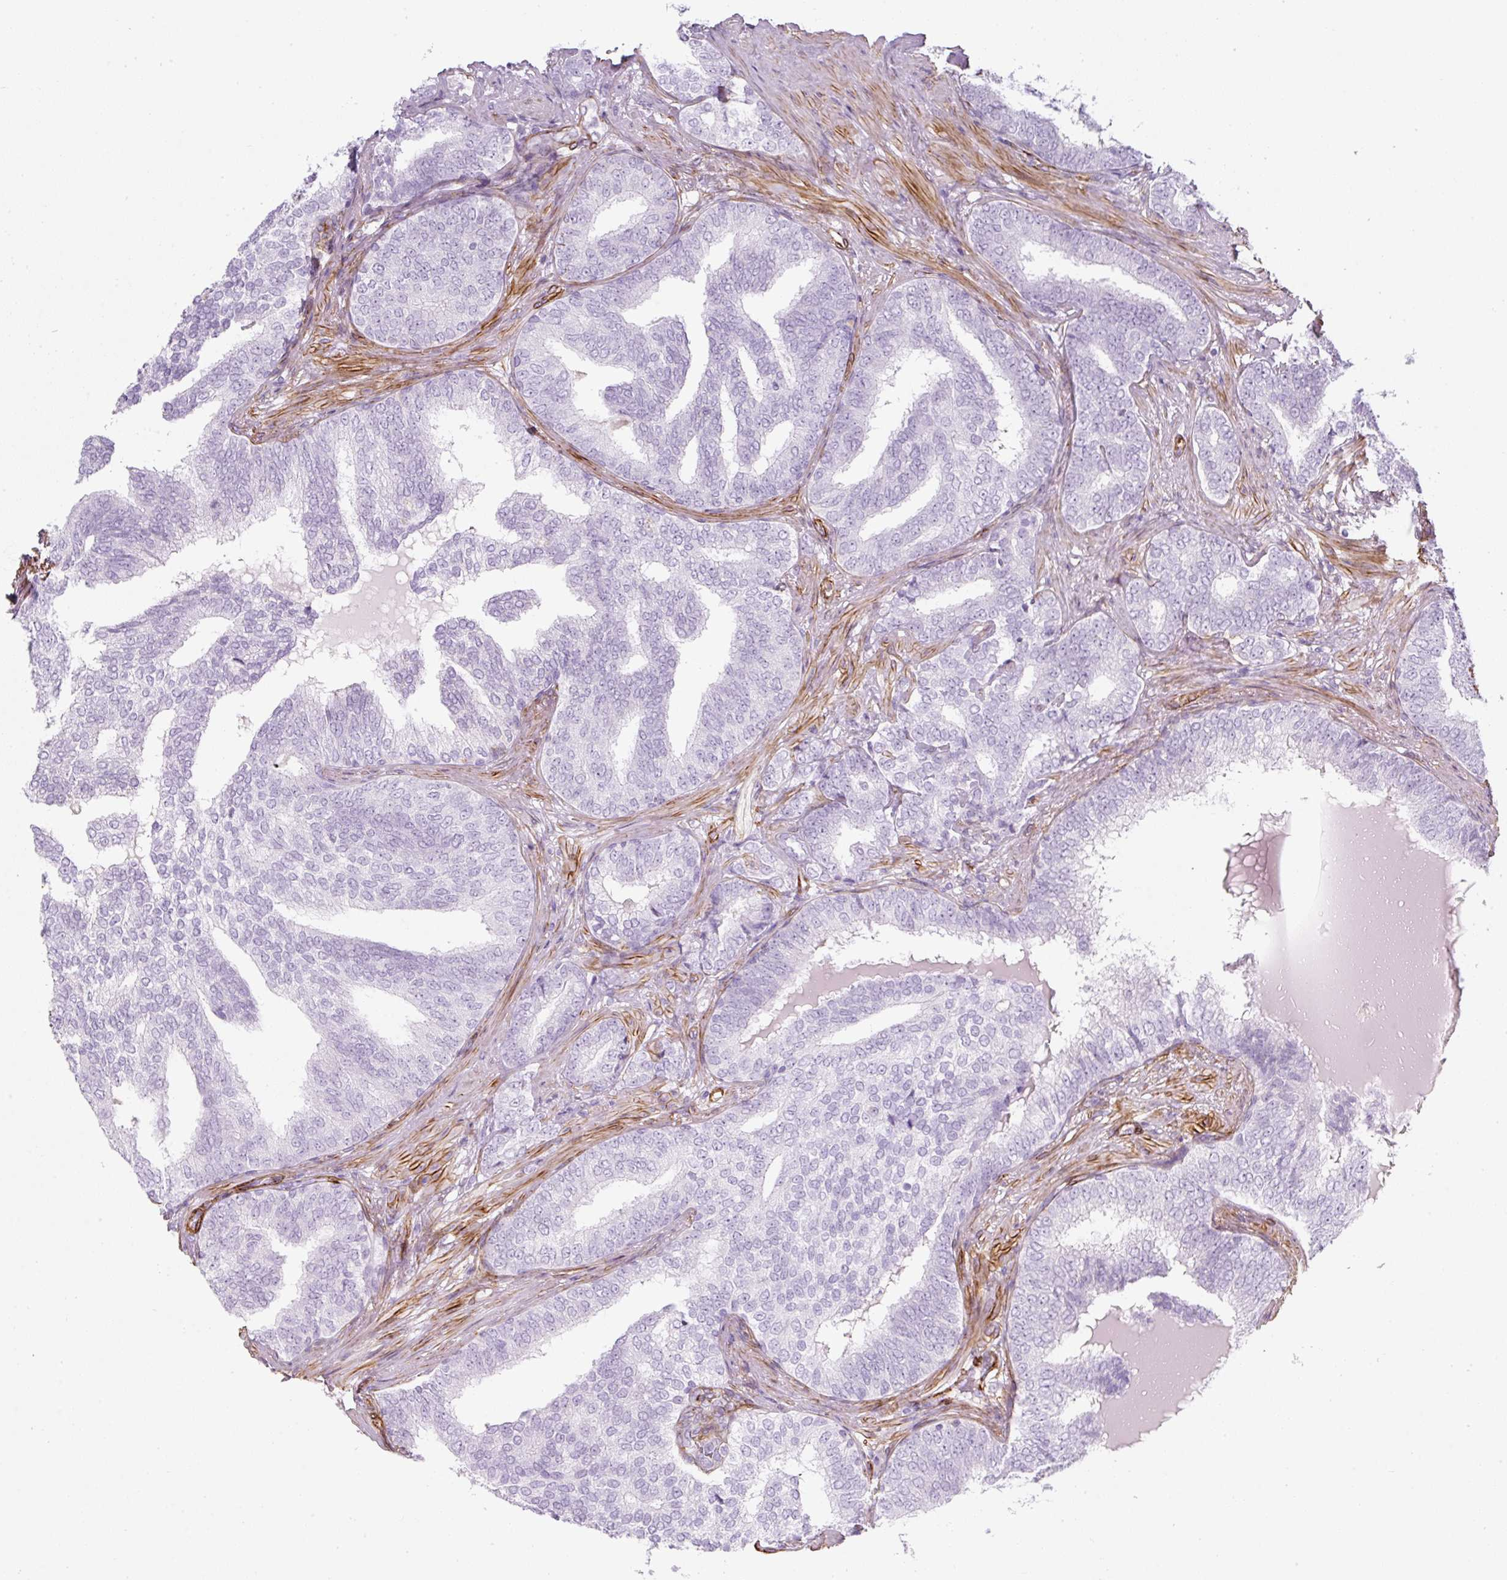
{"staining": {"intensity": "negative", "quantity": "none", "location": "none"}, "tissue": "prostate cancer", "cell_type": "Tumor cells", "image_type": "cancer", "snomed": [{"axis": "morphology", "description": "Adenocarcinoma, High grade"}, {"axis": "topography", "description": "Prostate"}], "caption": "DAB (3,3'-diaminobenzidine) immunohistochemical staining of prostate adenocarcinoma (high-grade) displays no significant staining in tumor cells.", "gene": "CAVIN3", "patient": {"sex": "male", "age": 72}}